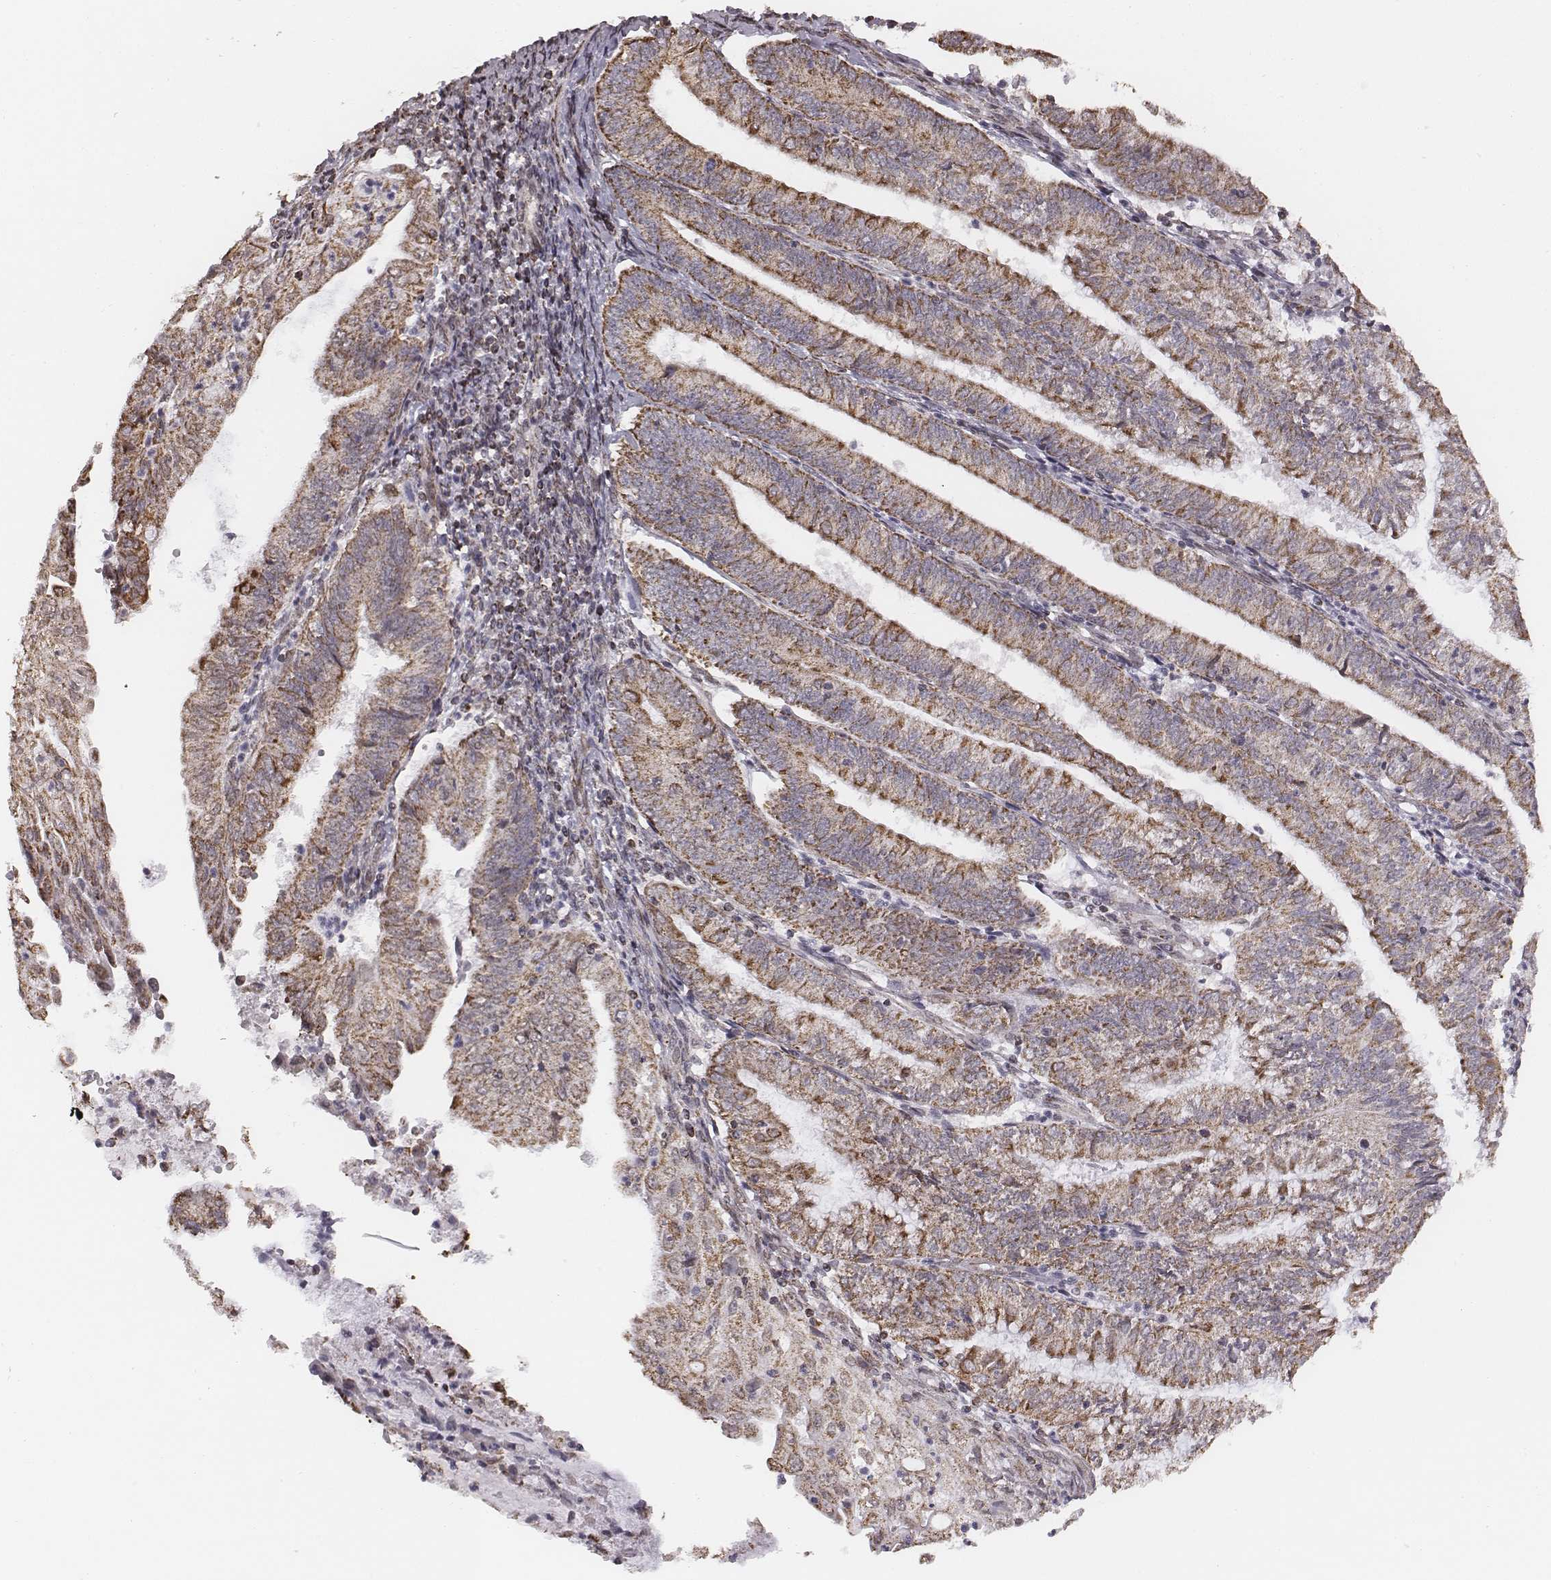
{"staining": {"intensity": "moderate", "quantity": "25%-75%", "location": "cytoplasmic/membranous"}, "tissue": "endometrial cancer", "cell_type": "Tumor cells", "image_type": "cancer", "snomed": [{"axis": "morphology", "description": "Adenocarcinoma, NOS"}, {"axis": "topography", "description": "Endometrium"}], "caption": "Endometrial adenocarcinoma stained with immunohistochemistry exhibits moderate cytoplasmic/membranous staining in about 25%-75% of tumor cells.", "gene": "ACOT2", "patient": {"sex": "female", "age": 55}}